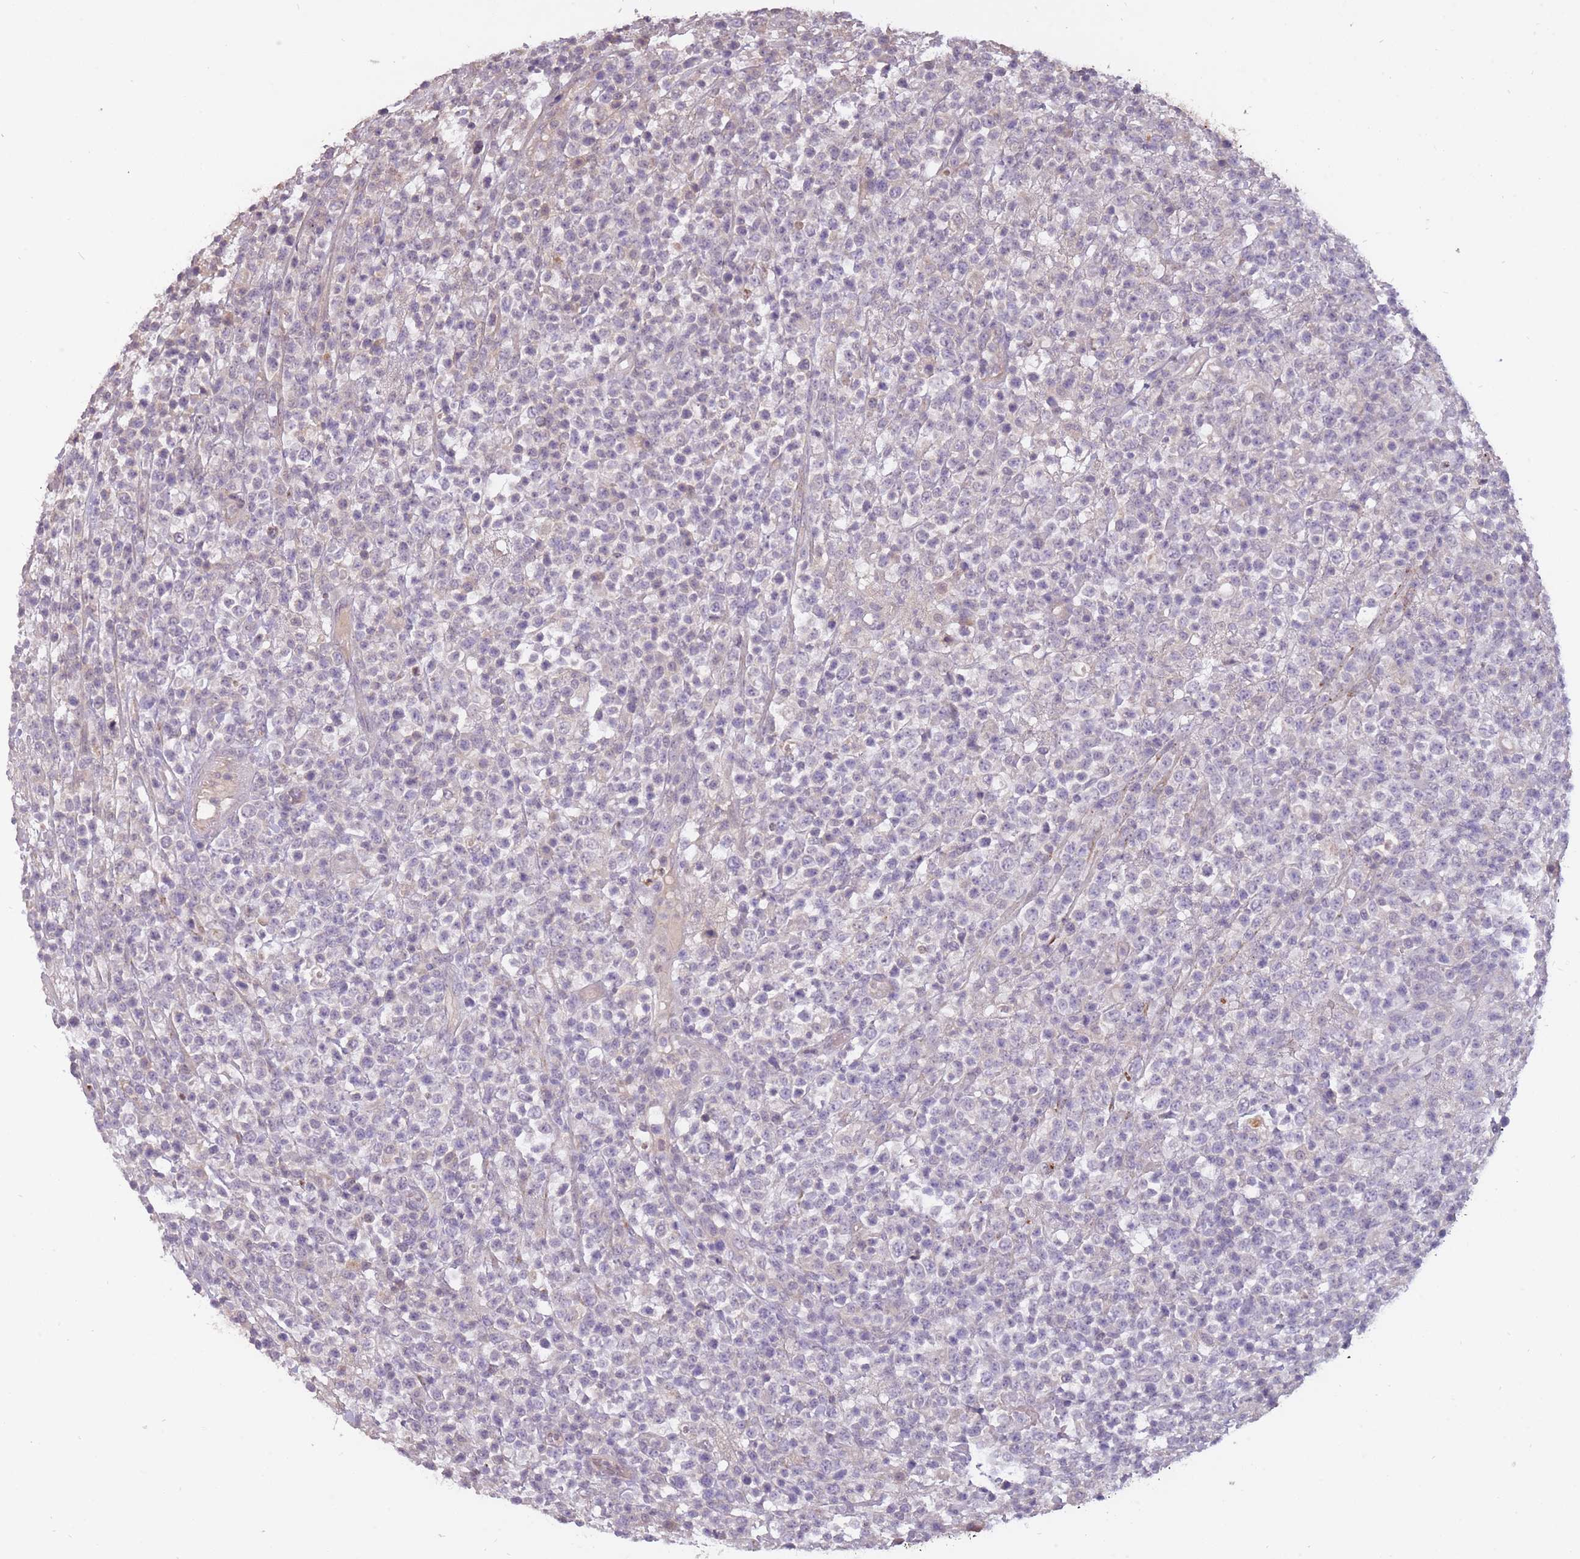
{"staining": {"intensity": "negative", "quantity": "none", "location": "none"}, "tissue": "lymphoma", "cell_type": "Tumor cells", "image_type": "cancer", "snomed": [{"axis": "morphology", "description": "Malignant lymphoma, non-Hodgkin's type, High grade"}, {"axis": "topography", "description": "Colon"}], "caption": "Human malignant lymphoma, non-Hodgkin's type (high-grade) stained for a protein using immunohistochemistry (IHC) exhibits no expression in tumor cells.", "gene": "LRATD2", "patient": {"sex": "female", "age": 53}}